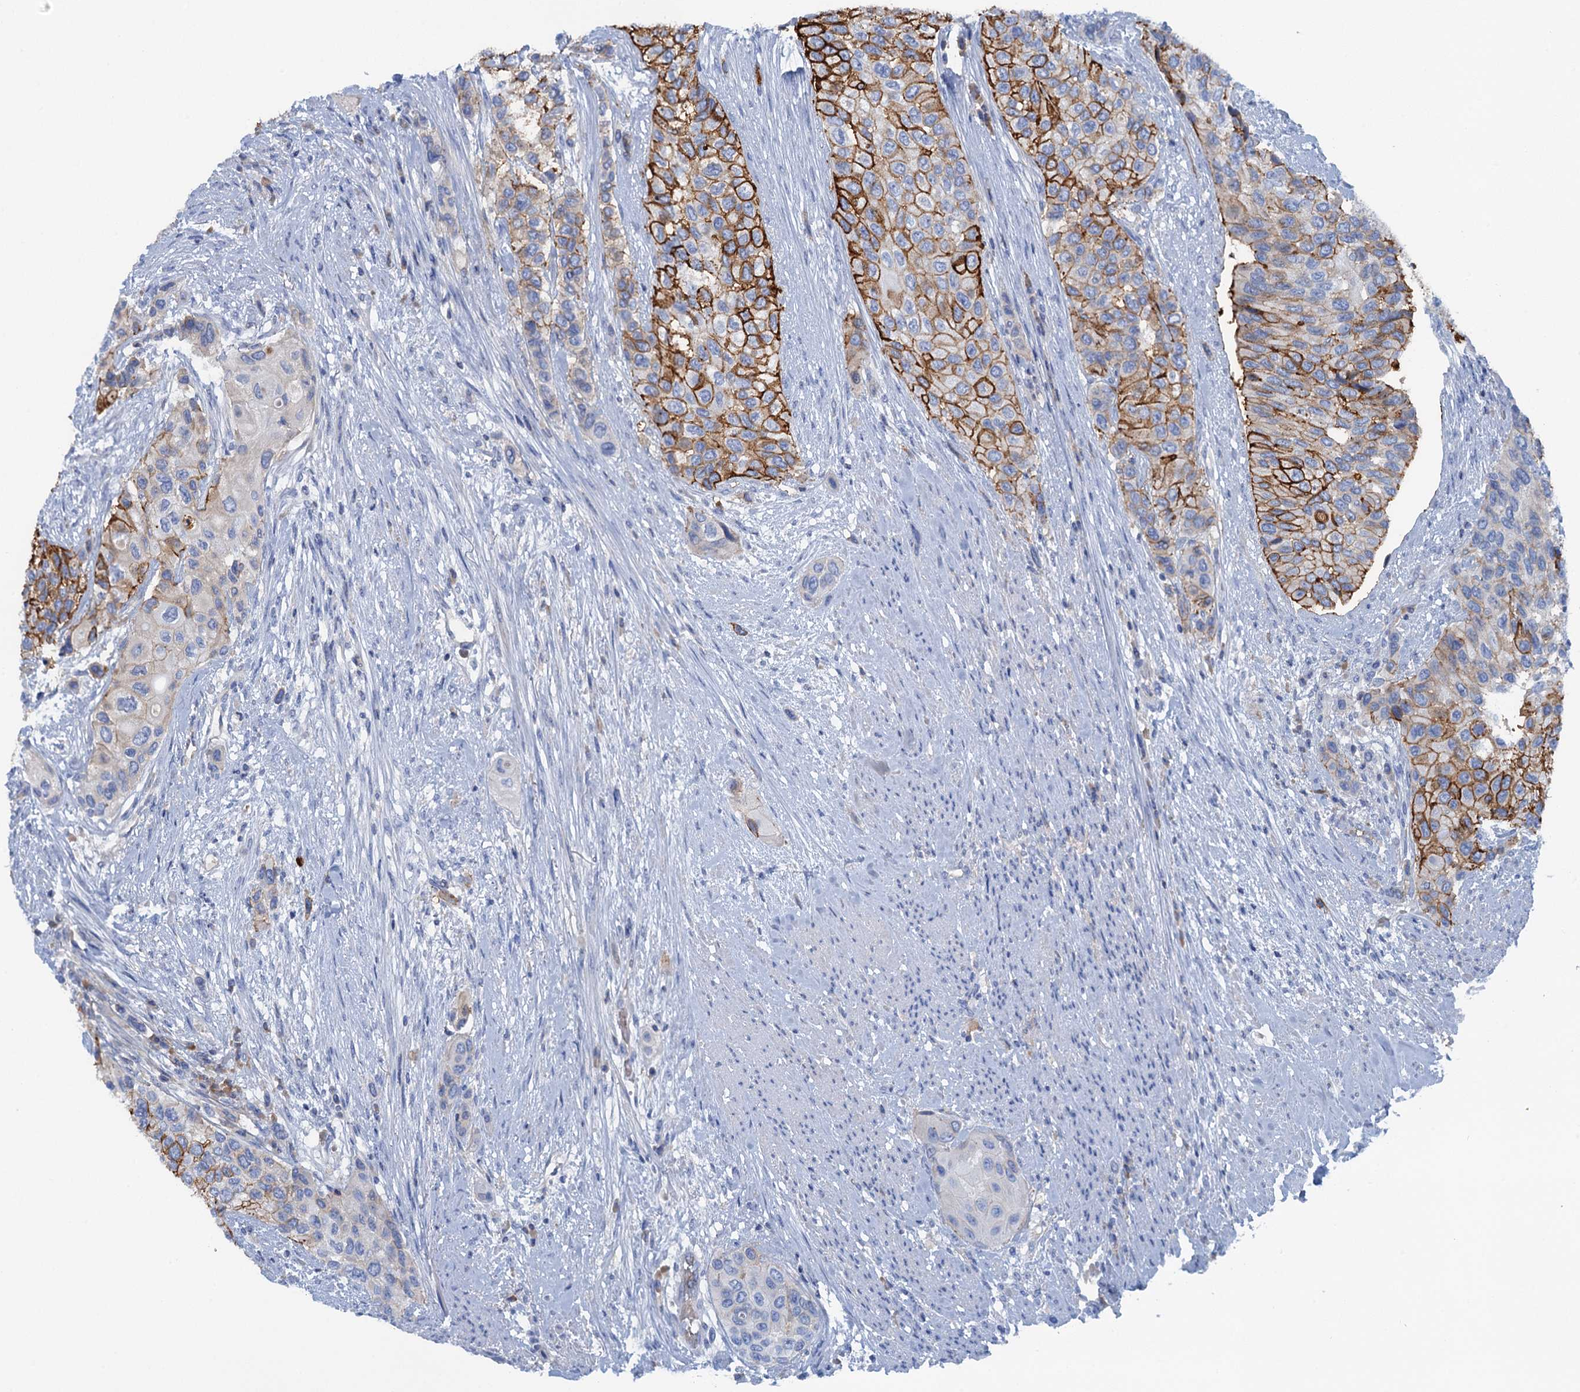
{"staining": {"intensity": "strong", "quantity": "25%-75%", "location": "cytoplasmic/membranous"}, "tissue": "urothelial cancer", "cell_type": "Tumor cells", "image_type": "cancer", "snomed": [{"axis": "morphology", "description": "Normal tissue, NOS"}, {"axis": "morphology", "description": "Urothelial carcinoma, High grade"}, {"axis": "topography", "description": "Vascular tissue"}, {"axis": "topography", "description": "Urinary bladder"}], "caption": "A high amount of strong cytoplasmic/membranous expression is appreciated in about 25%-75% of tumor cells in urothelial carcinoma (high-grade) tissue. (Brightfield microscopy of DAB IHC at high magnification).", "gene": "MYADML2", "patient": {"sex": "female", "age": 56}}